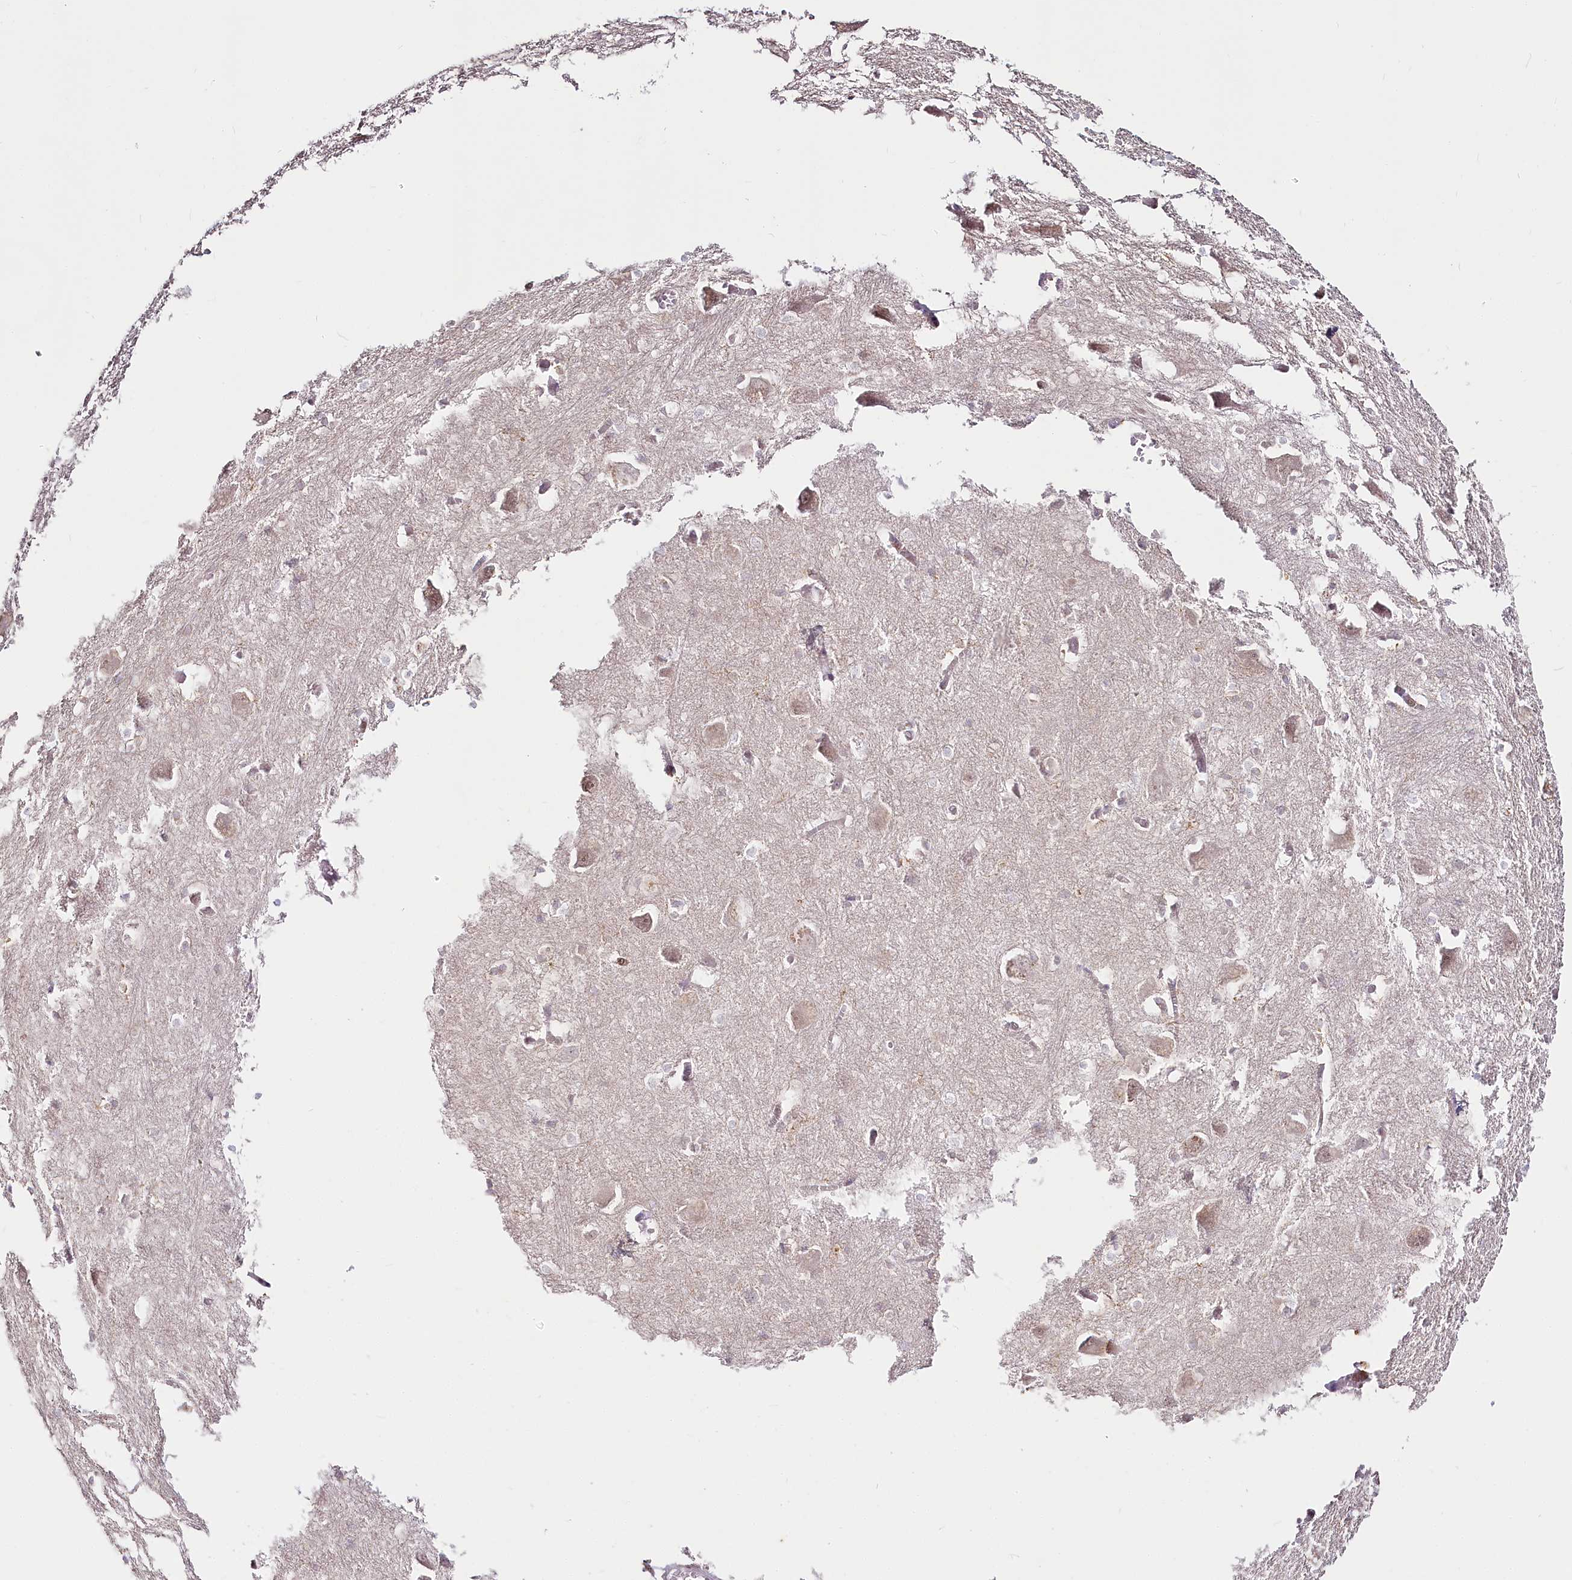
{"staining": {"intensity": "negative", "quantity": "none", "location": "none"}, "tissue": "caudate", "cell_type": "Glial cells", "image_type": "normal", "snomed": [{"axis": "morphology", "description": "Normal tissue, NOS"}, {"axis": "topography", "description": "Lateral ventricle wall"}], "caption": "DAB immunohistochemical staining of unremarkable caudate exhibits no significant expression in glial cells. (Brightfield microscopy of DAB immunohistochemistry at high magnification).", "gene": "DOCK2", "patient": {"sex": "male", "age": 37}}